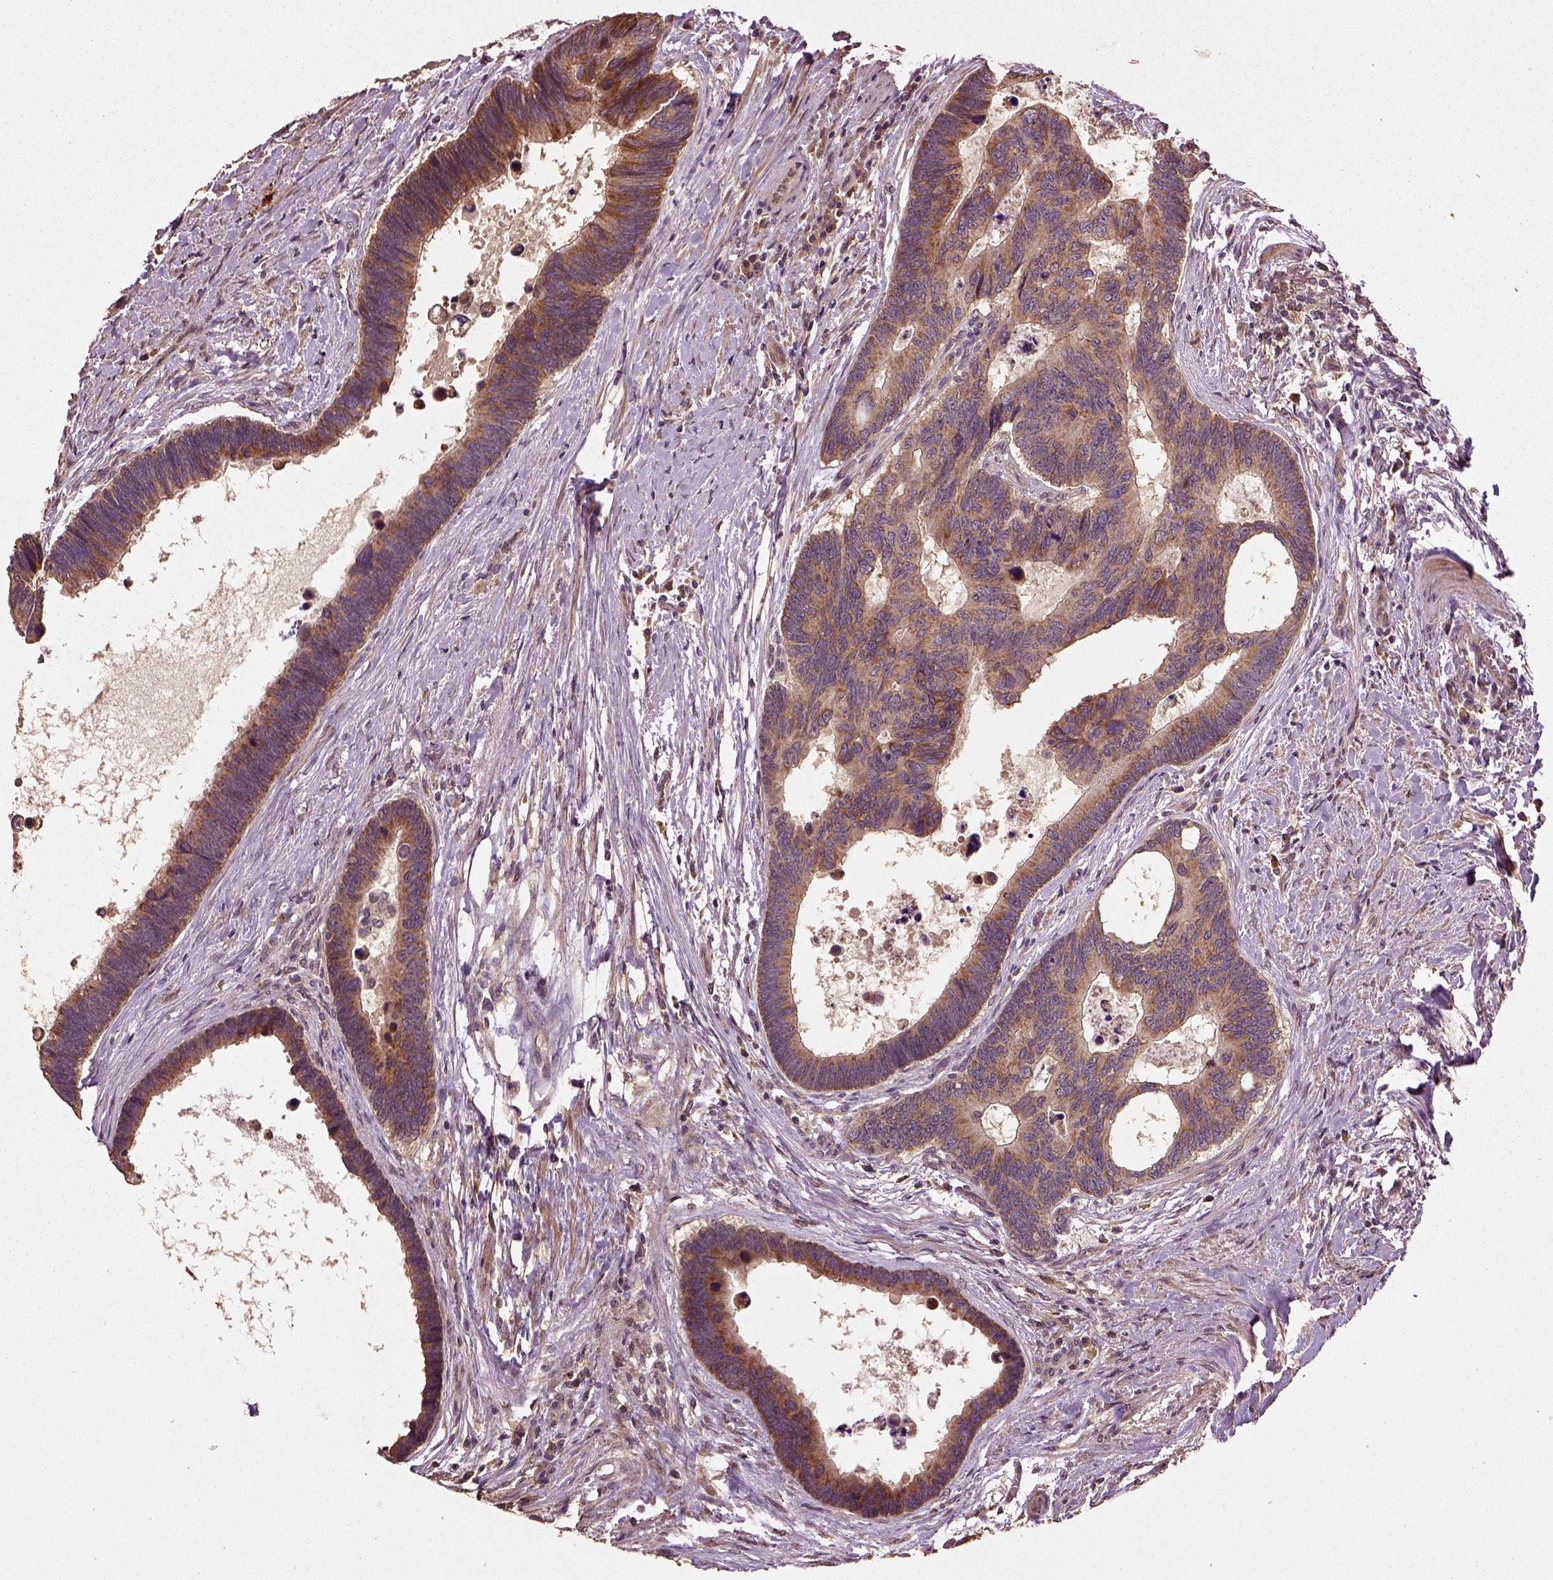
{"staining": {"intensity": "moderate", "quantity": ">75%", "location": "cytoplasmic/membranous"}, "tissue": "colorectal cancer", "cell_type": "Tumor cells", "image_type": "cancer", "snomed": [{"axis": "morphology", "description": "Adenocarcinoma, NOS"}, {"axis": "topography", "description": "Colon"}], "caption": "An image showing moderate cytoplasmic/membranous positivity in about >75% of tumor cells in colorectal cancer (adenocarcinoma), as visualized by brown immunohistochemical staining.", "gene": "ERV3-1", "patient": {"sex": "female", "age": 77}}